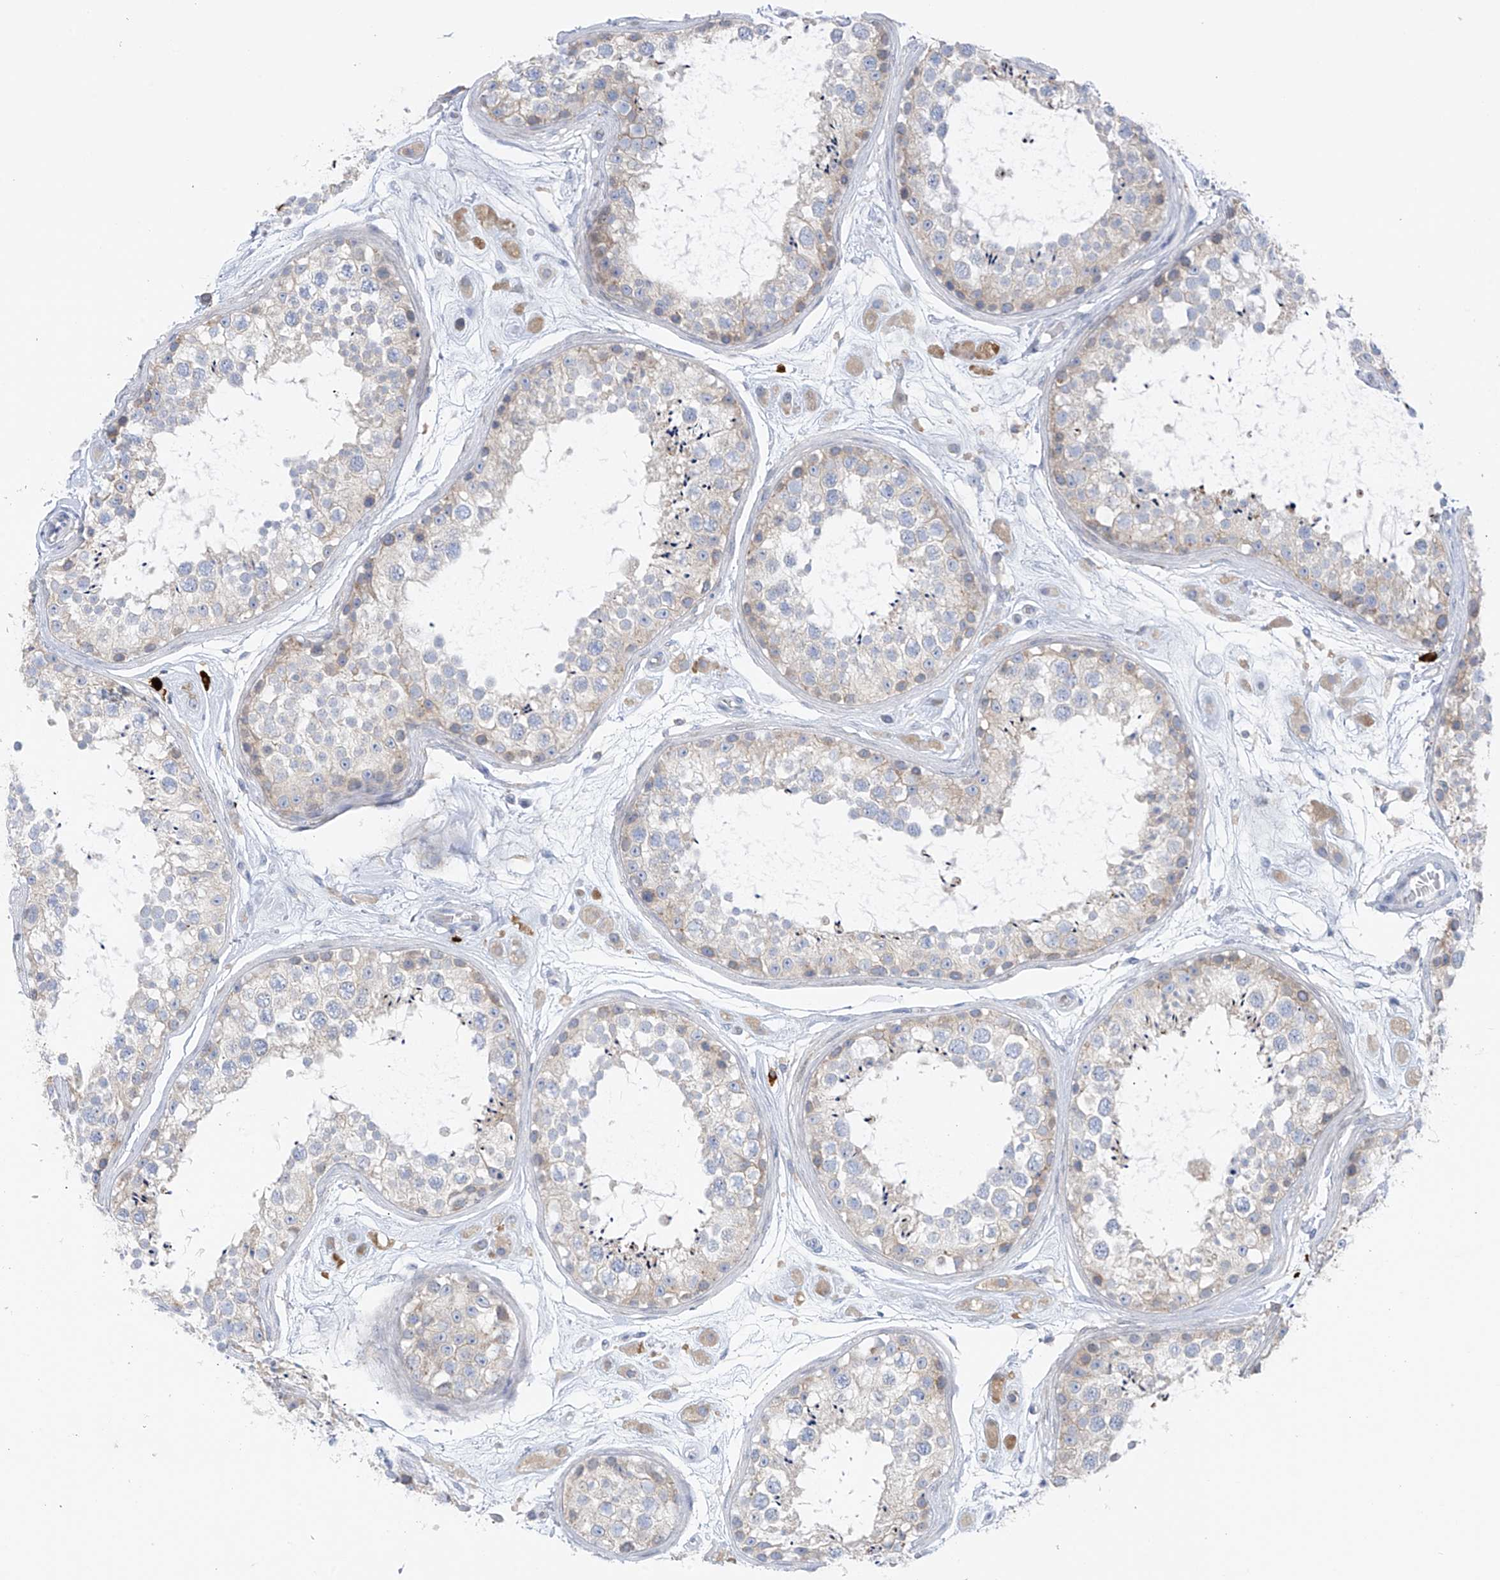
{"staining": {"intensity": "weak", "quantity": "<25%", "location": "cytoplasmic/membranous"}, "tissue": "testis", "cell_type": "Cells in seminiferous ducts", "image_type": "normal", "snomed": [{"axis": "morphology", "description": "Normal tissue, NOS"}, {"axis": "topography", "description": "Testis"}], "caption": "Immunohistochemical staining of unremarkable human testis exhibits no significant staining in cells in seminiferous ducts. (Brightfield microscopy of DAB (3,3'-diaminobenzidine) IHC at high magnification).", "gene": "POMGNT2", "patient": {"sex": "male", "age": 25}}